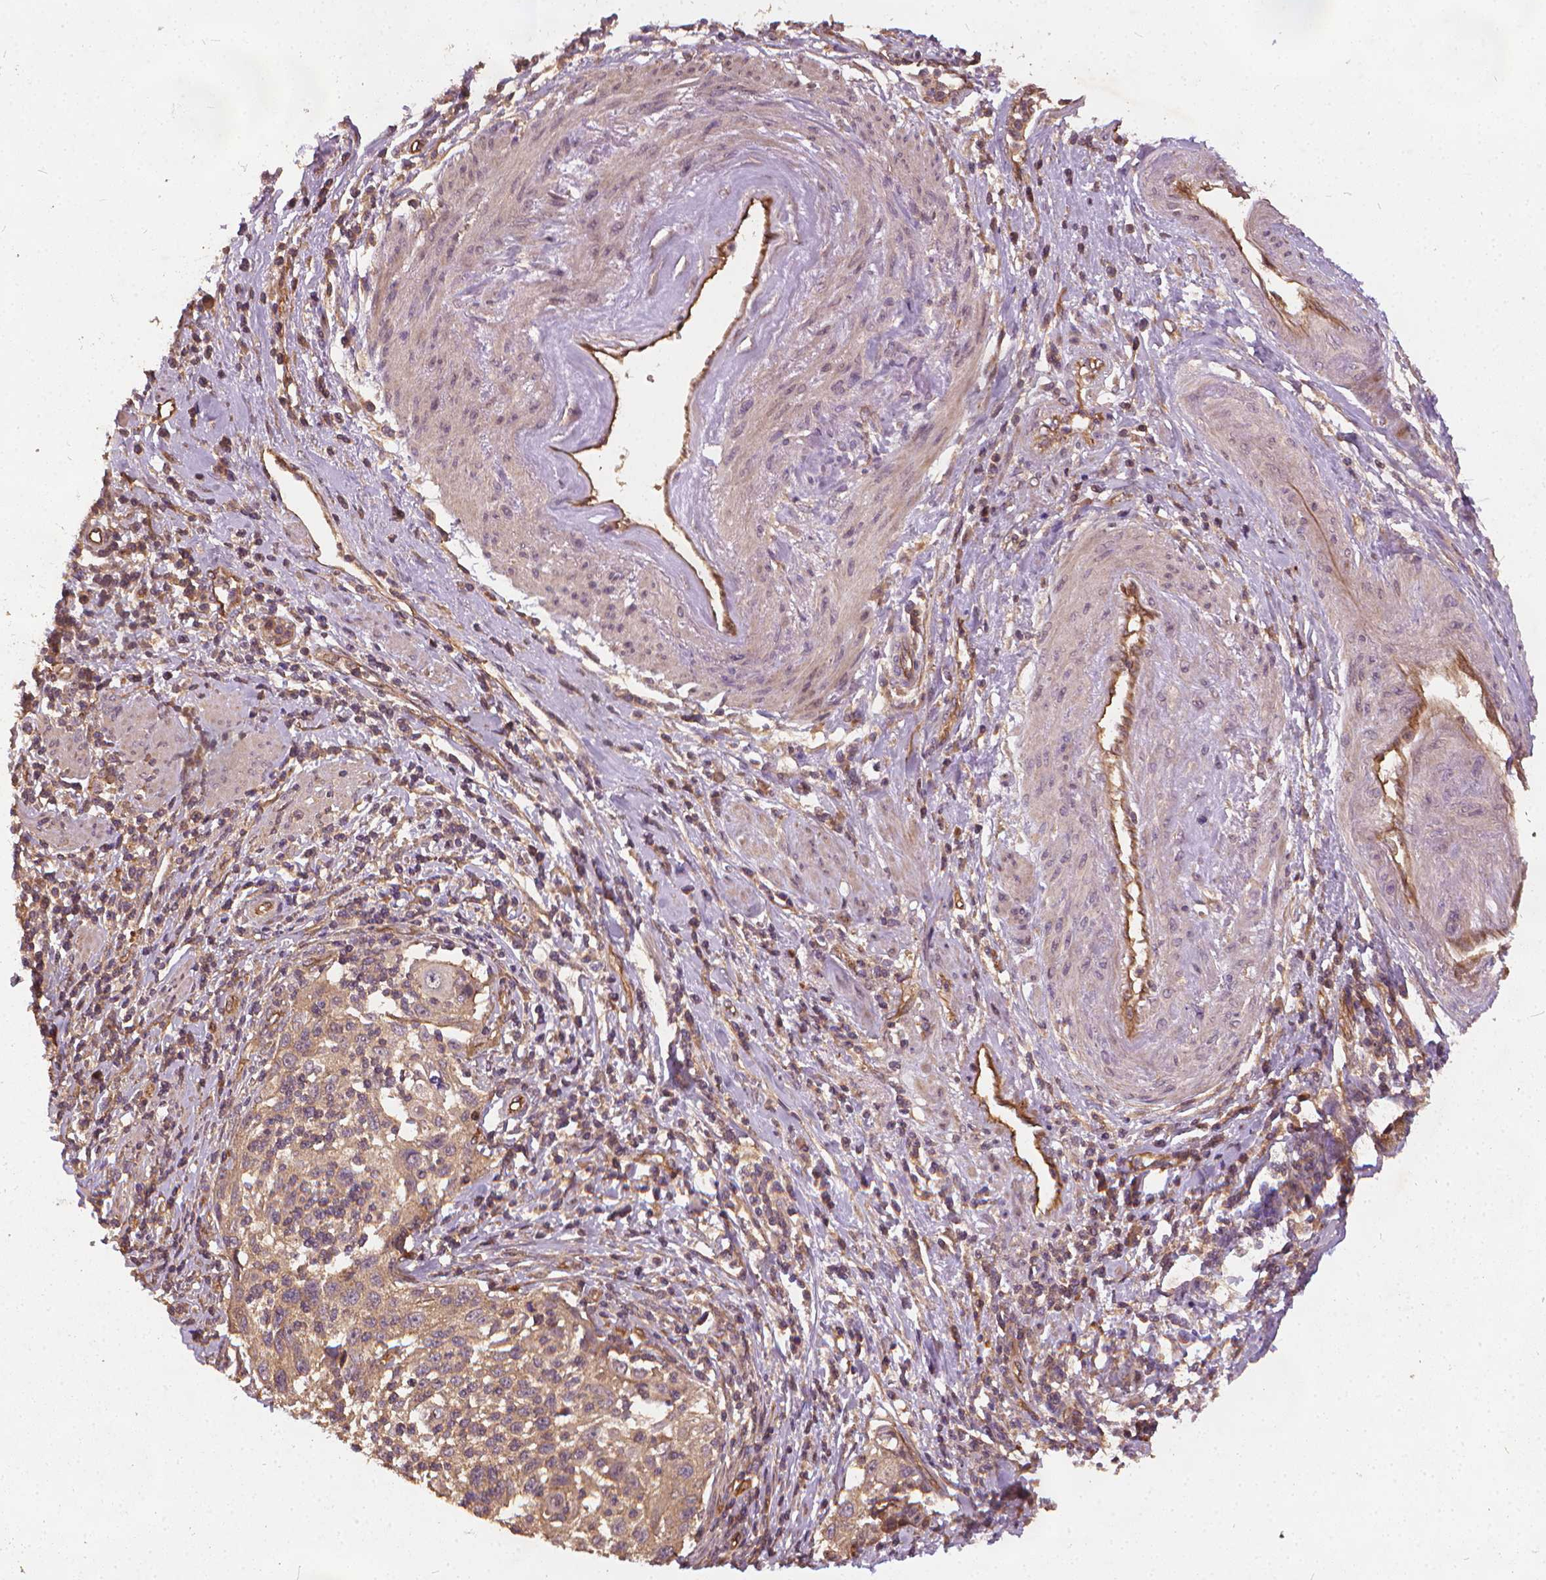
{"staining": {"intensity": "weak", "quantity": ">75%", "location": "cytoplasmic/membranous"}, "tissue": "cervical cancer", "cell_type": "Tumor cells", "image_type": "cancer", "snomed": [{"axis": "morphology", "description": "Squamous cell carcinoma, NOS"}, {"axis": "topography", "description": "Cervix"}], "caption": "Immunohistochemistry (IHC) histopathology image of cervical cancer stained for a protein (brown), which reveals low levels of weak cytoplasmic/membranous expression in about >75% of tumor cells.", "gene": "UBXN2A", "patient": {"sex": "female", "age": 70}}